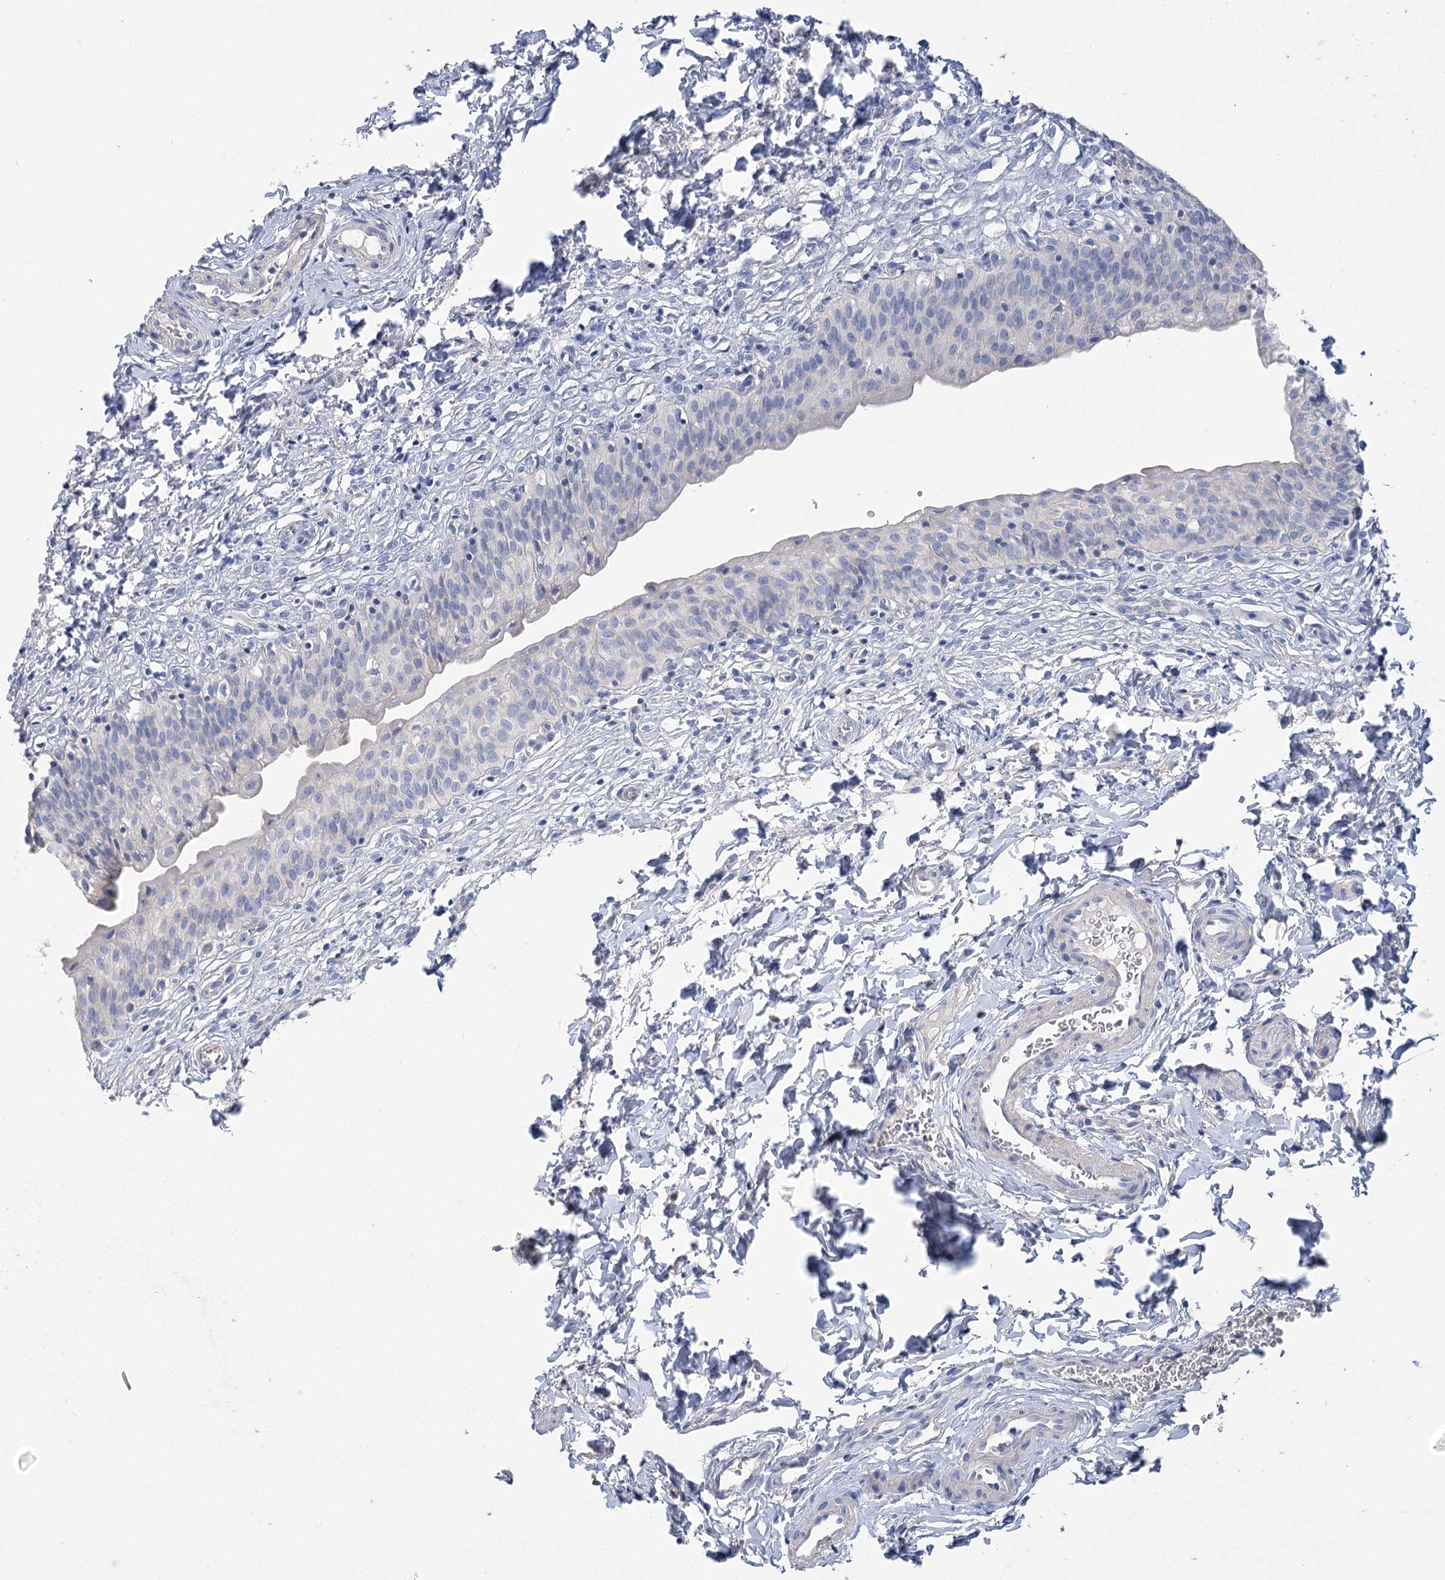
{"staining": {"intensity": "negative", "quantity": "none", "location": "none"}, "tissue": "urinary bladder", "cell_type": "Urothelial cells", "image_type": "normal", "snomed": [{"axis": "morphology", "description": "Normal tissue, NOS"}, {"axis": "topography", "description": "Urinary bladder"}], "caption": "High magnification brightfield microscopy of unremarkable urinary bladder stained with DAB (3,3'-diaminobenzidine) (brown) and counterstained with hematoxylin (blue): urothelial cells show no significant staining. (DAB (3,3'-diaminobenzidine) immunohistochemistry, high magnification).", "gene": "SLC9A3", "patient": {"sex": "male", "age": 55}}